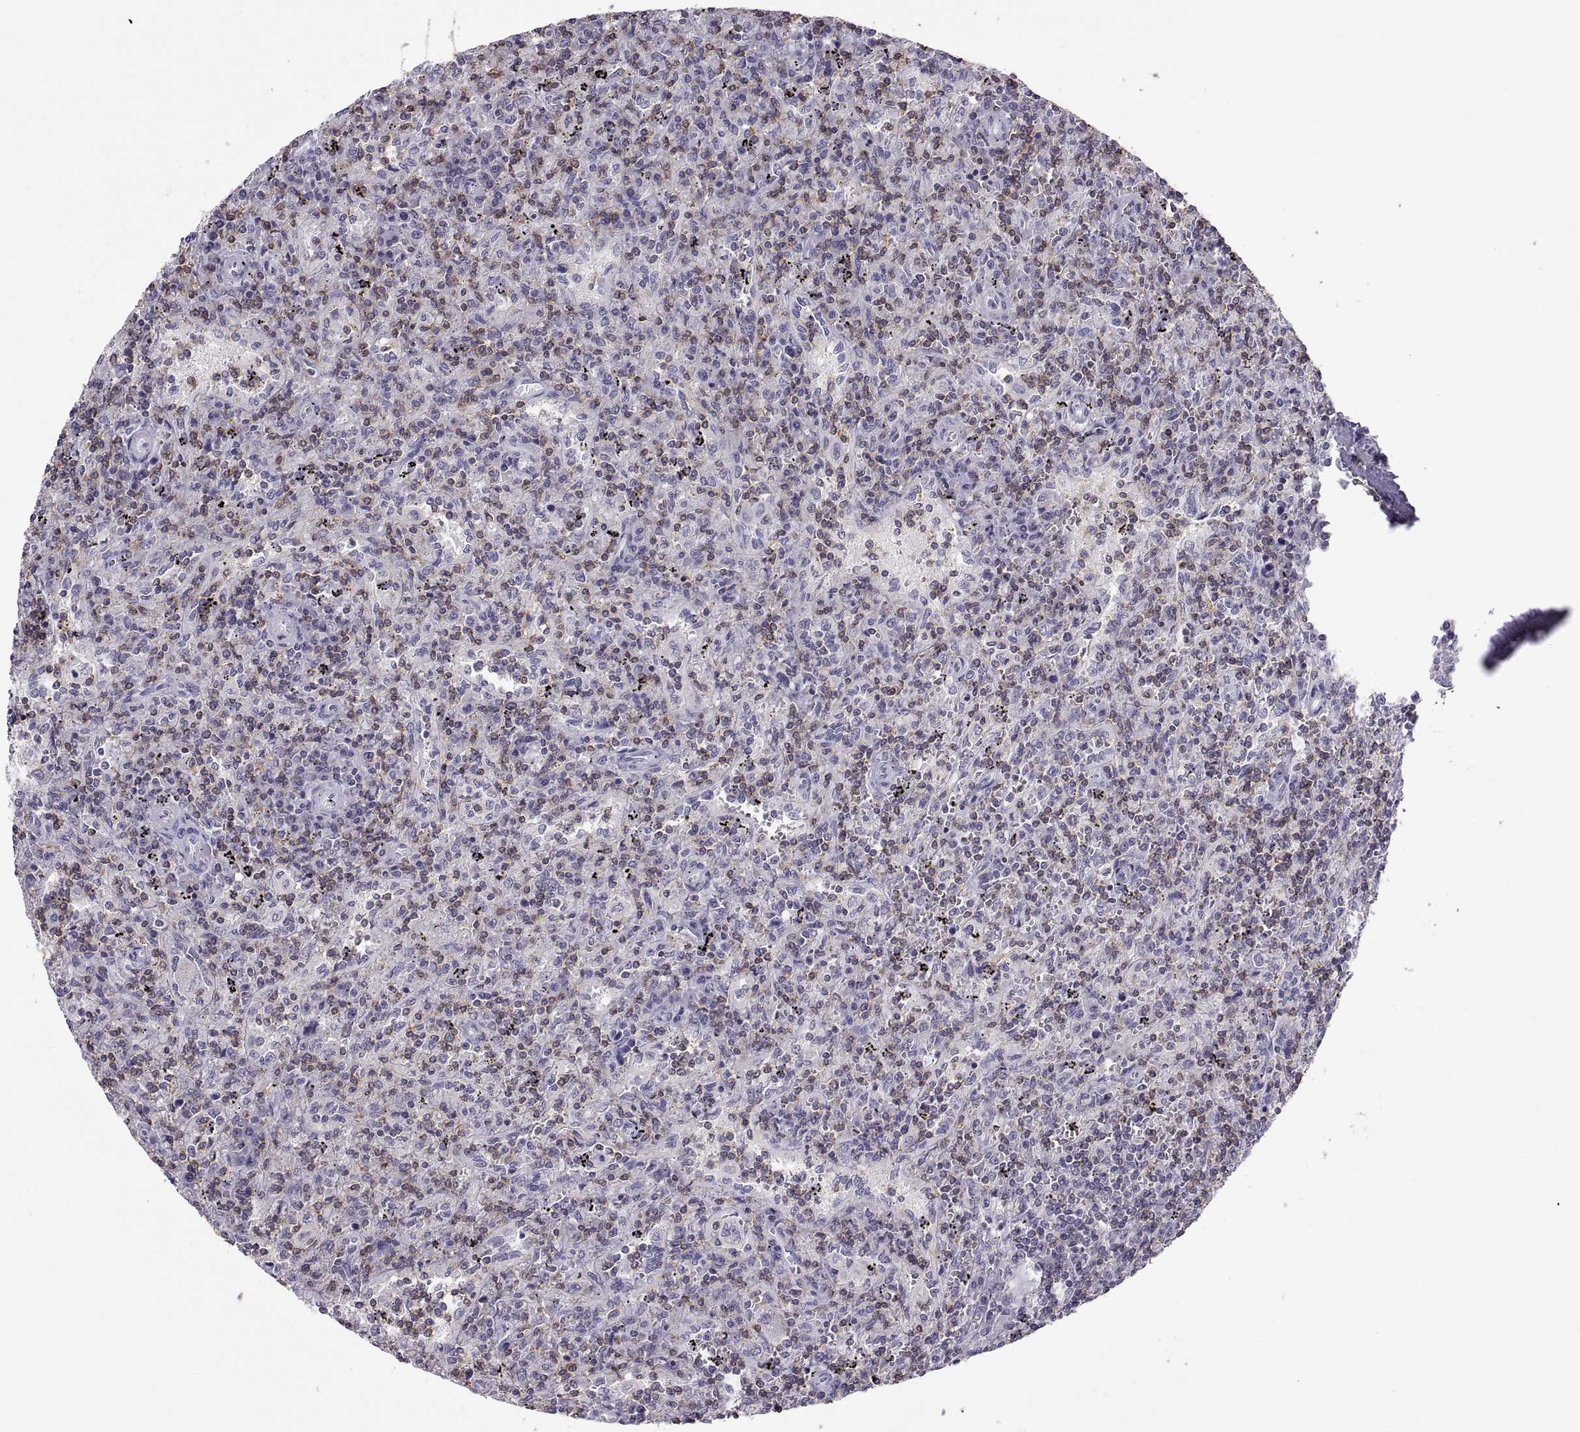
{"staining": {"intensity": "negative", "quantity": "none", "location": "none"}, "tissue": "lymphoma", "cell_type": "Tumor cells", "image_type": "cancer", "snomed": [{"axis": "morphology", "description": "Malignant lymphoma, non-Hodgkin's type, Low grade"}, {"axis": "topography", "description": "Spleen"}], "caption": "This is an immunohistochemistry image of lymphoma. There is no expression in tumor cells.", "gene": "TTC21A", "patient": {"sex": "male", "age": 62}}